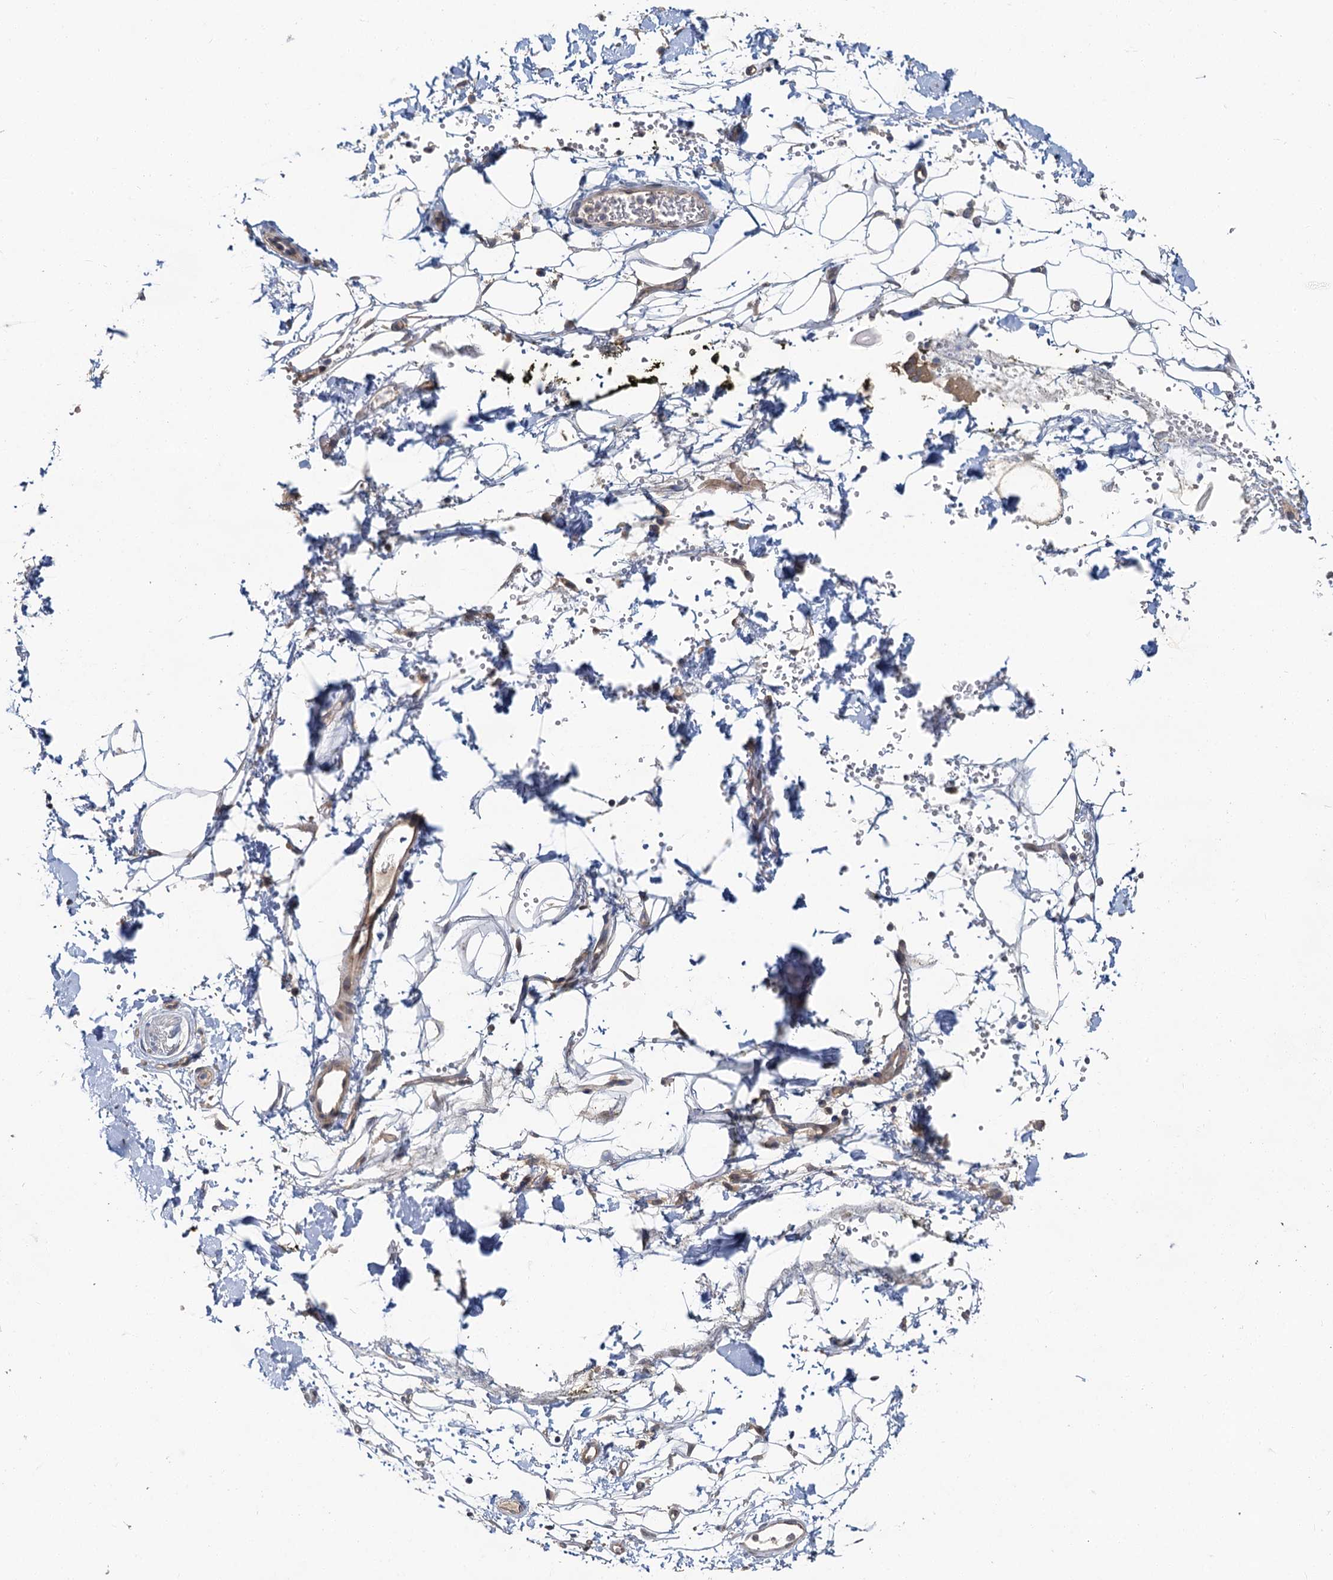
{"staining": {"intensity": "negative", "quantity": "none", "location": "none"}, "tissue": "adipose tissue", "cell_type": "Adipocytes", "image_type": "normal", "snomed": [{"axis": "morphology", "description": "Normal tissue, NOS"}, {"axis": "morphology", "description": "Adenocarcinoma, NOS"}, {"axis": "topography", "description": "Pancreas"}, {"axis": "topography", "description": "Peripheral nerve tissue"}], "caption": "High magnification brightfield microscopy of normal adipose tissue stained with DAB (brown) and counterstained with hematoxylin (blue): adipocytes show no significant staining. (Brightfield microscopy of DAB IHC at high magnification).", "gene": "ZNF324", "patient": {"sex": "male", "age": 59}}